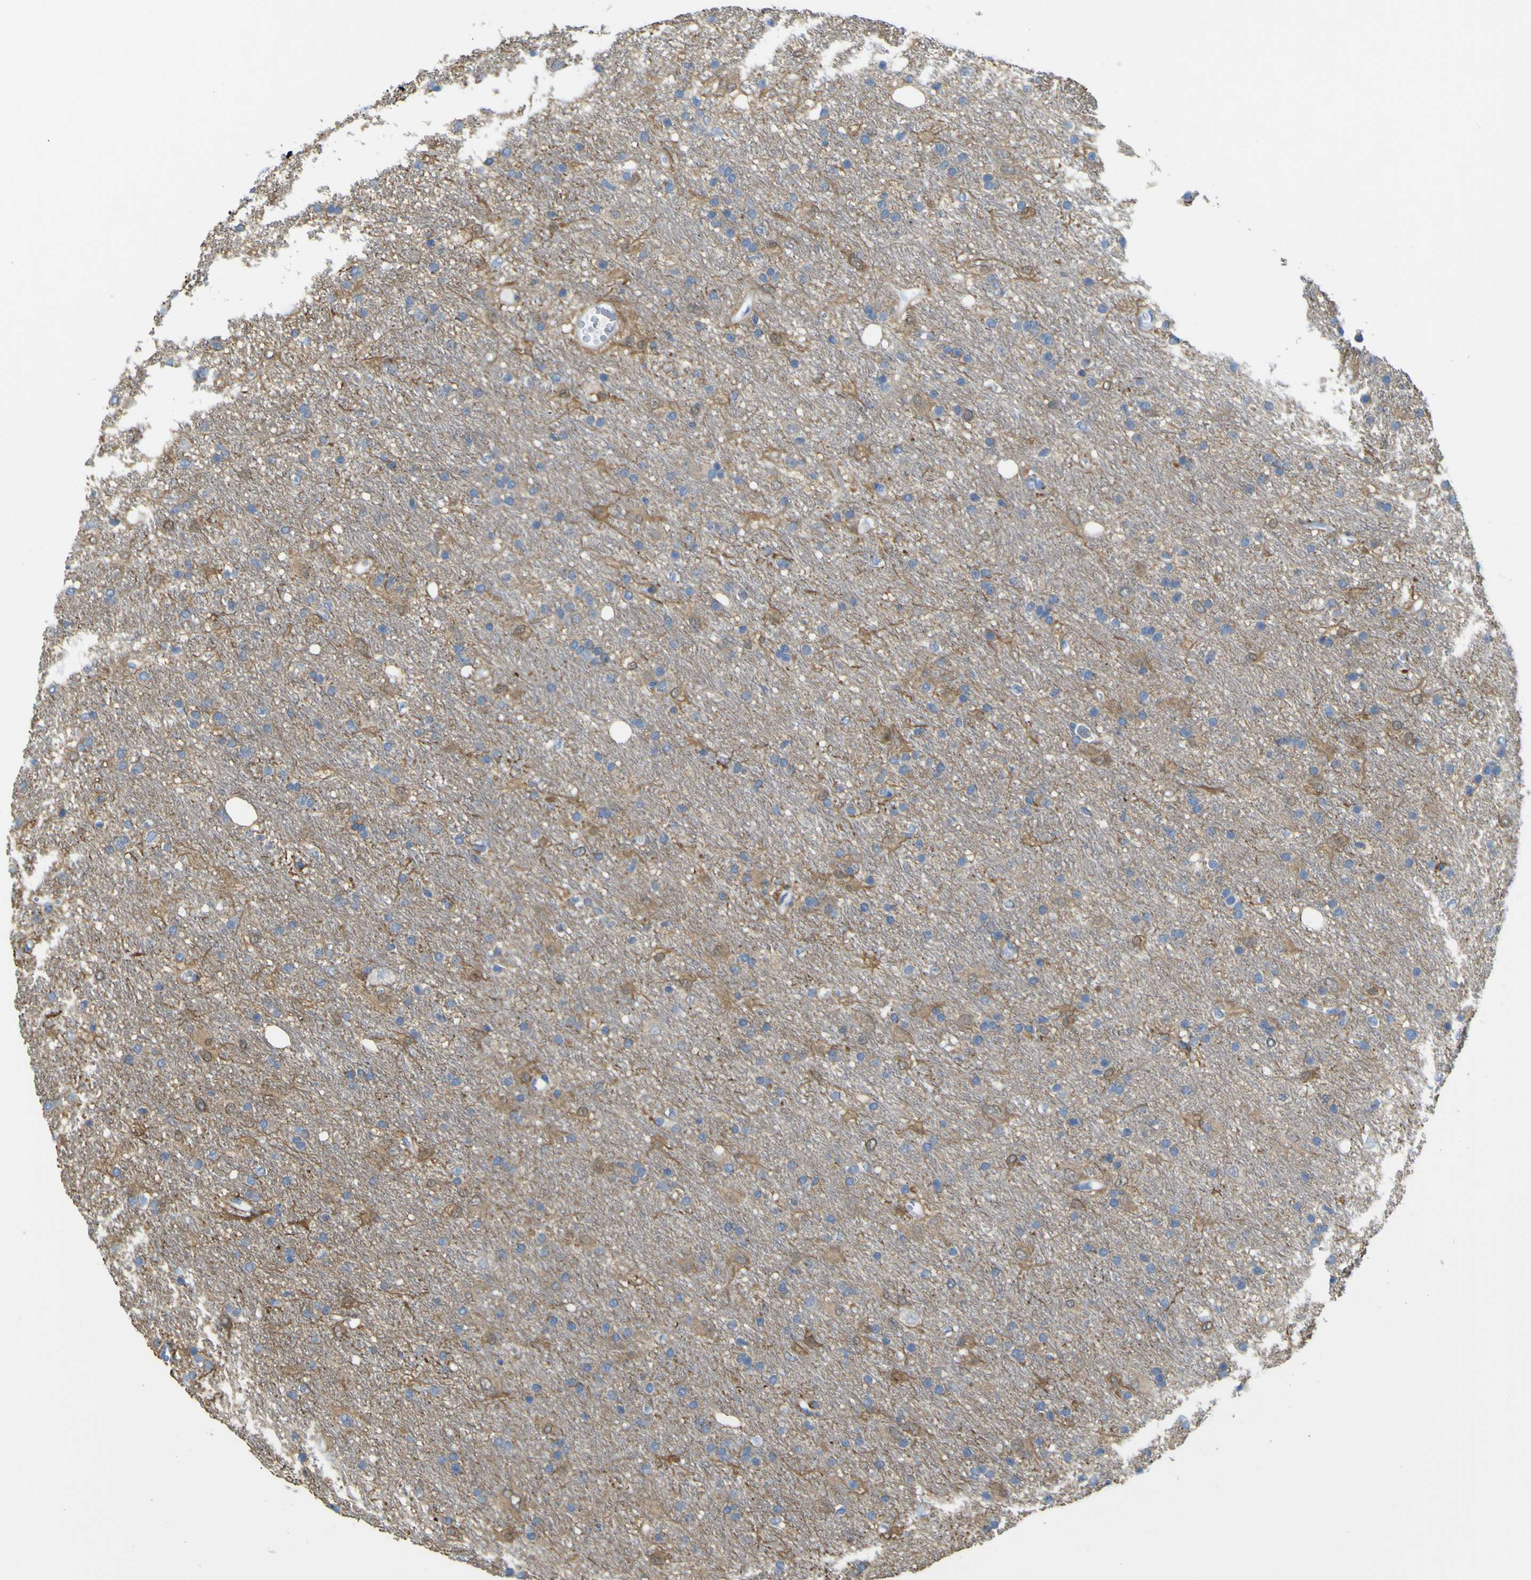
{"staining": {"intensity": "moderate", "quantity": "25%-75%", "location": "cytoplasmic/membranous"}, "tissue": "glioma", "cell_type": "Tumor cells", "image_type": "cancer", "snomed": [{"axis": "morphology", "description": "Glioma, malignant, Low grade"}, {"axis": "topography", "description": "Brain"}], "caption": "Protein expression analysis of human malignant glioma (low-grade) reveals moderate cytoplasmic/membranous expression in approximately 25%-75% of tumor cells. (brown staining indicates protein expression, while blue staining denotes nuclei).", "gene": "ABHD3", "patient": {"sex": "male", "age": 77}}